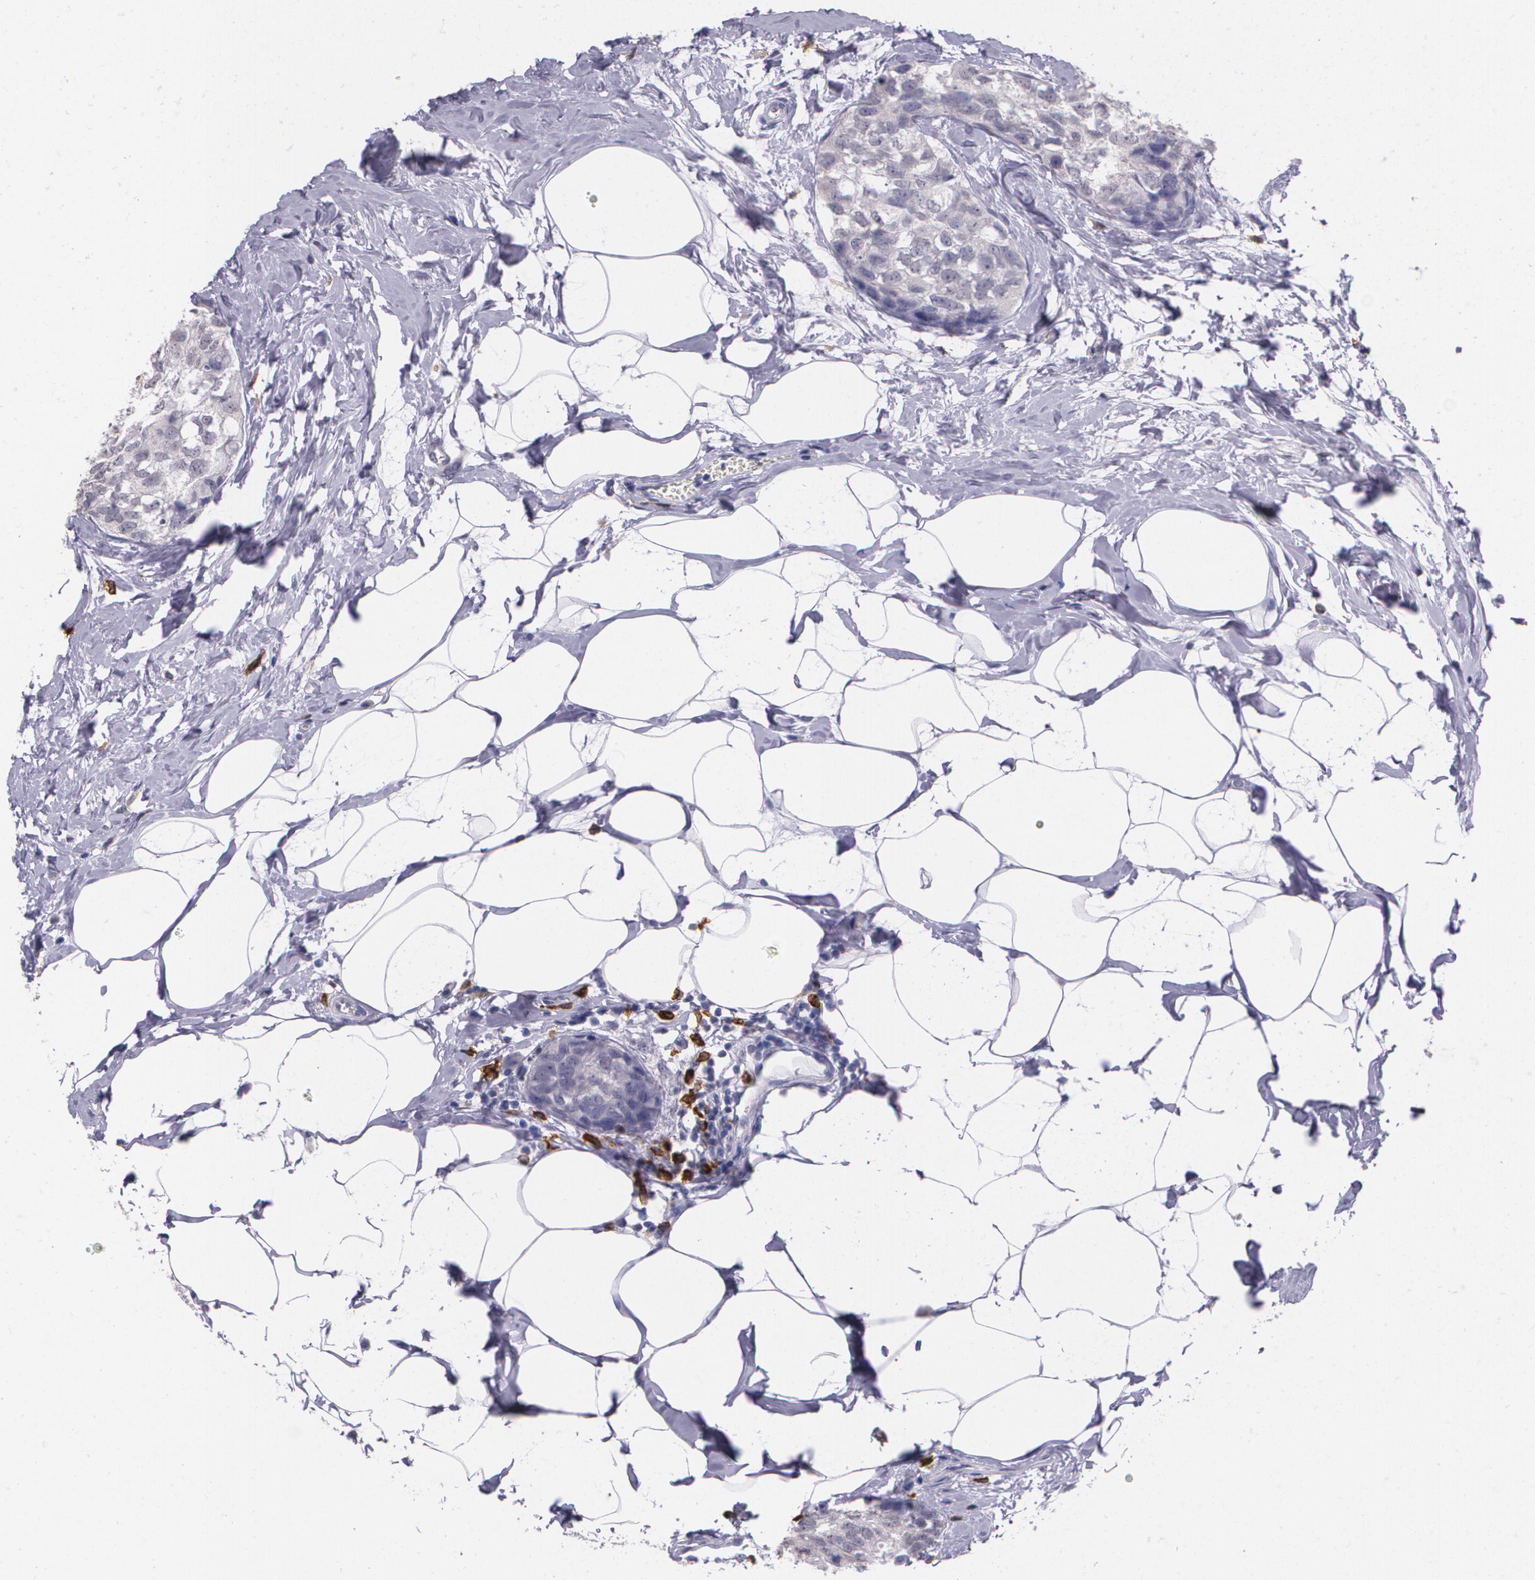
{"staining": {"intensity": "negative", "quantity": "none", "location": "none"}, "tissue": "breast cancer", "cell_type": "Tumor cells", "image_type": "cancer", "snomed": [{"axis": "morphology", "description": "Normal tissue, NOS"}, {"axis": "morphology", "description": "Duct carcinoma"}, {"axis": "topography", "description": "Breast"}], "caption": "A high-resolution histopathology image shows immunohistochemistry (IHC) staining of breast infiltrating ductal carcinoma, which reveals no significant expression in tumor cells. Nuclei are stained in blue.", "gene": "RTN1", "patient": {"sex": "female", "age": 50}}